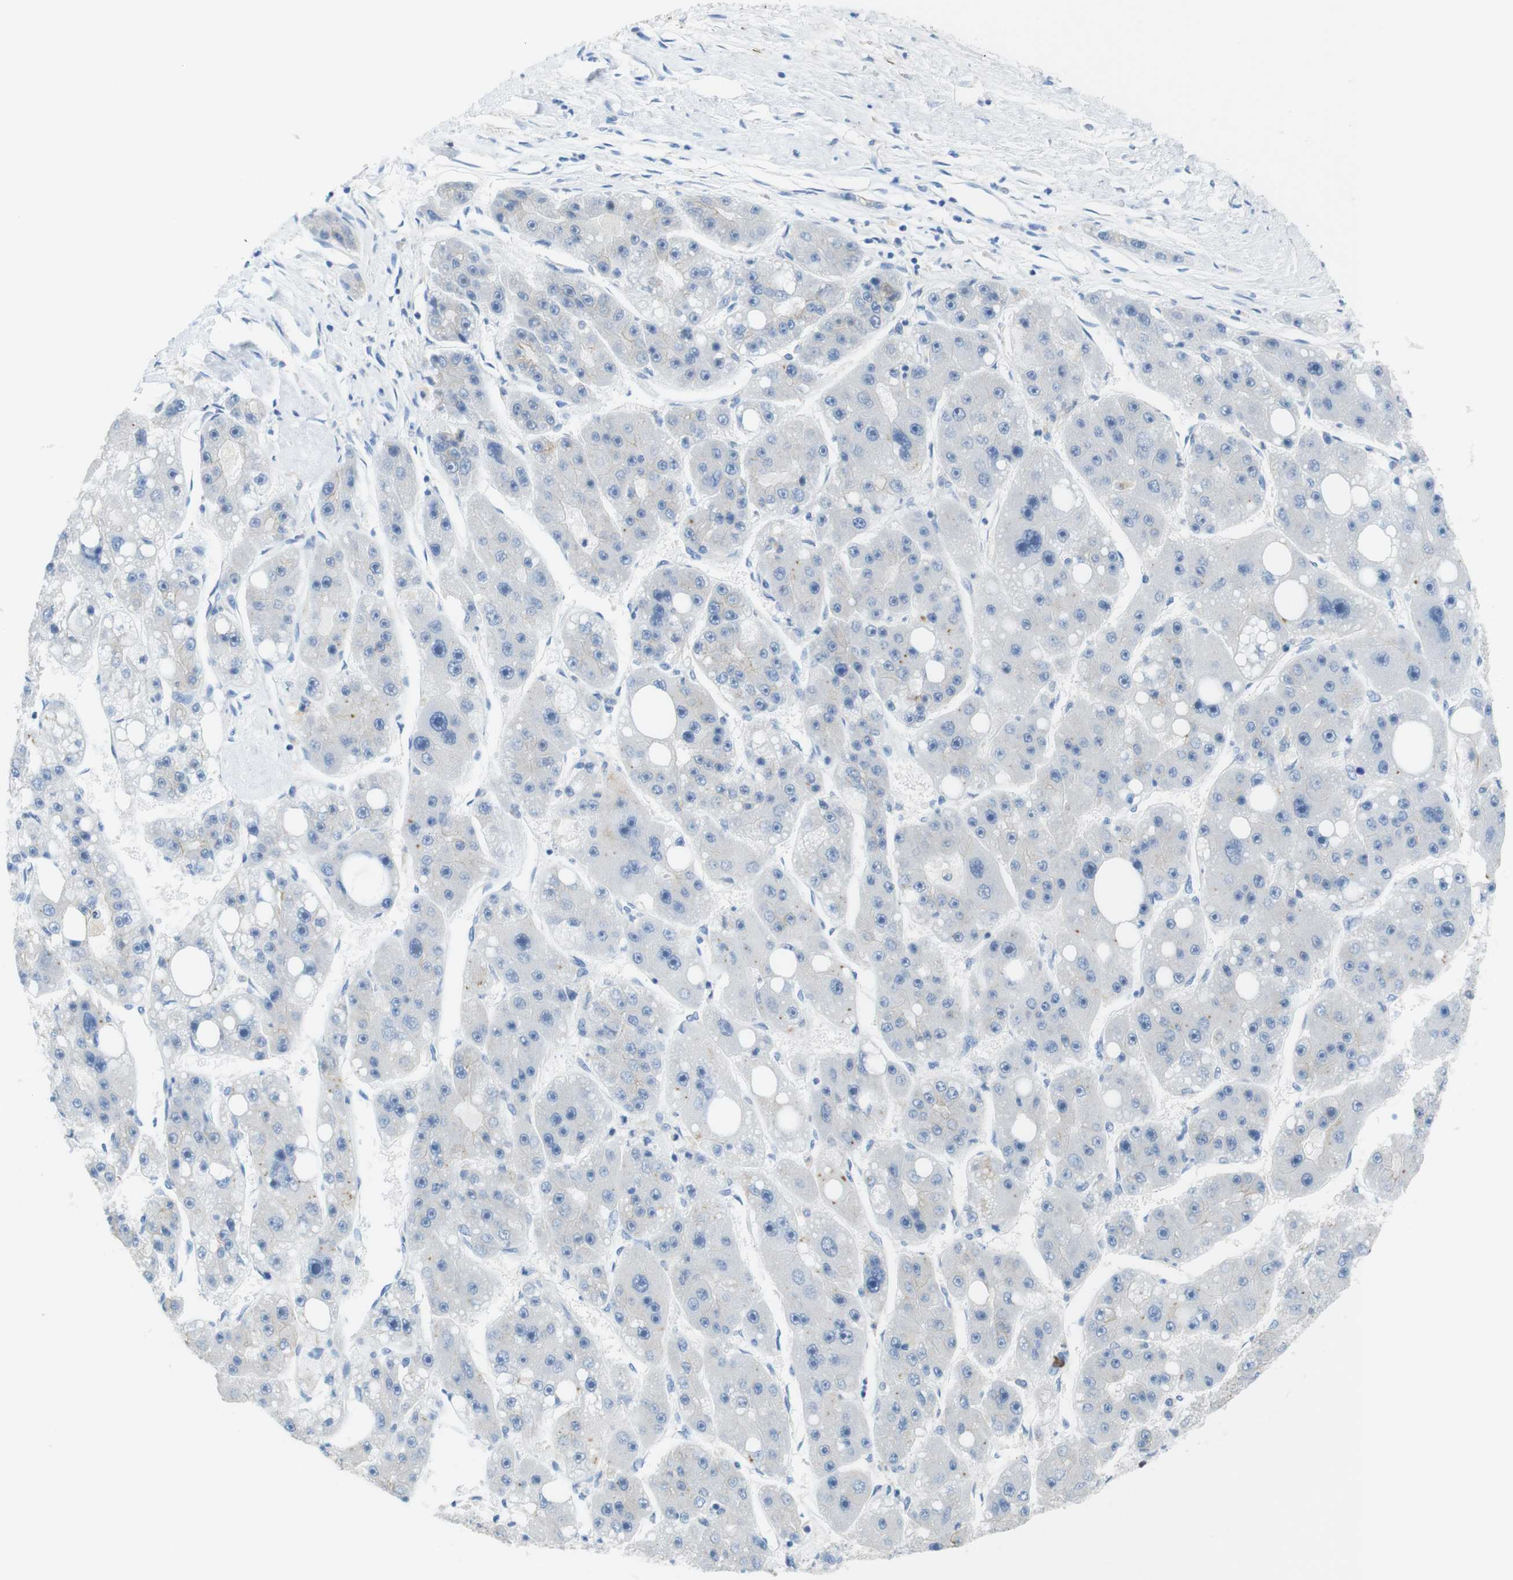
{"staining": {"intensity": "negative", "quantity": "none", "location": "none"}, "tissue": "liver cancer", "cell_type": "Tumor cells", "image_type": "cancer", "snomed": [{"axis": "morphology", "description": "Carcinoma, Hepatocellular, NOS"}, {"axis": "topography", "description": "Liver"}], "caption": "There is no significant staining in tumor cells of liver cancer (hepatocellular carcinoma).", "gene": "CLMN", "patient": {"sex": "female", "age": 61}}